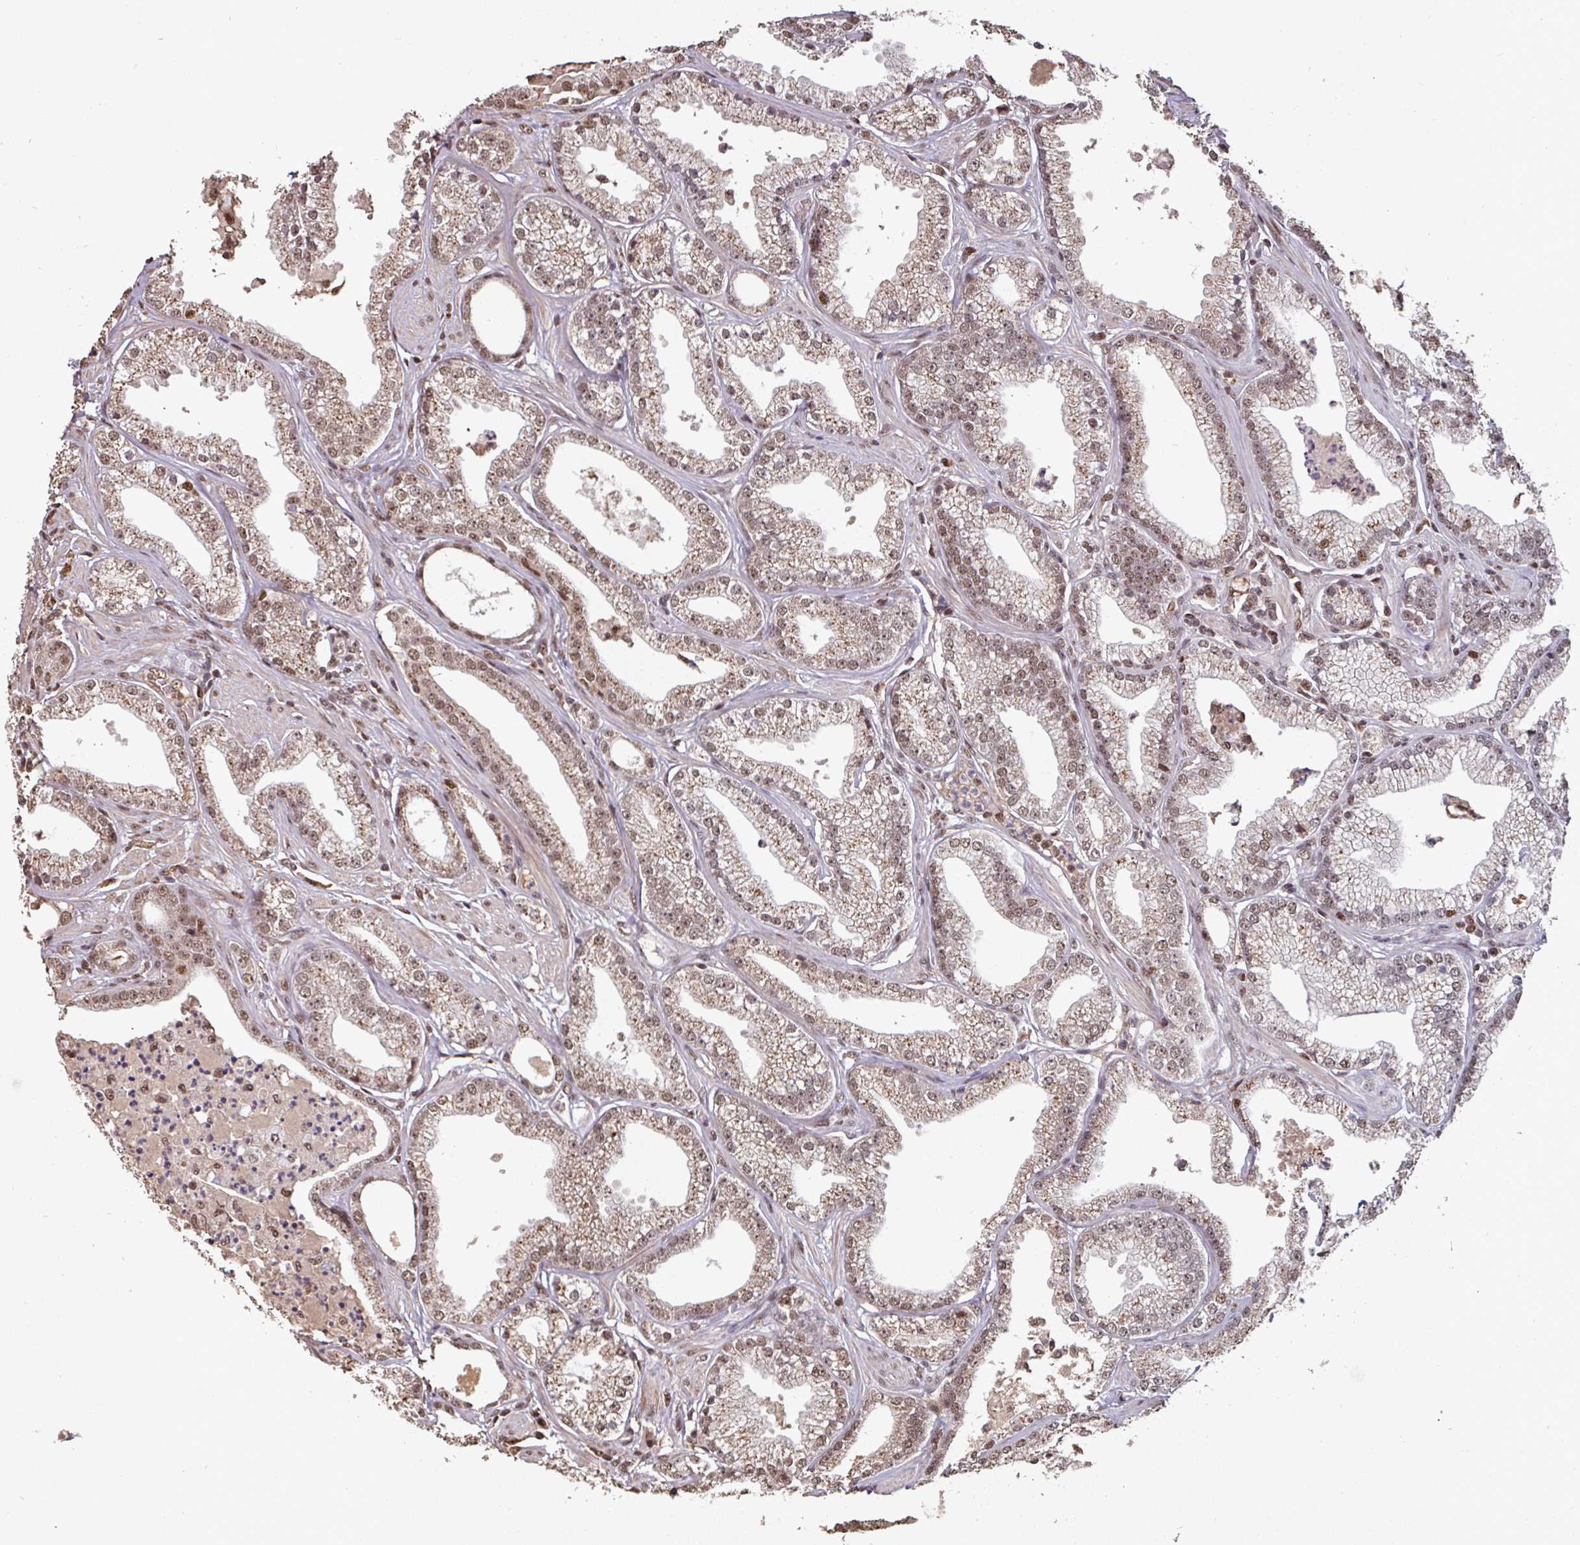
{"staining": {"intensity": "moderate", "quantity": ">75%", "location": "cytoplasmic/membranous,nuclear"}, "tissue": "prostate cancer", "cell_type": "Tumor cells", "image_type": "cancer", "snomed": [{"axis": "morphology", "description": "Adenocarcinoma, High grade"}, {"axis": "topography", "description": "Prostate"}], "caption": "DAB (3,3'-diaminobenzidine) immunohistochemical staining of prostate cancer (high-grade adenocarcinoma) shows moderate cytoplasmic/membranous and nuclear protein positivity in about >75% of tumor cells. (DAB IHC, brown staining for protein, blue staining for nuclei).", "gene": "POLD1", "patient": {"sex": "male", "age": 67}}